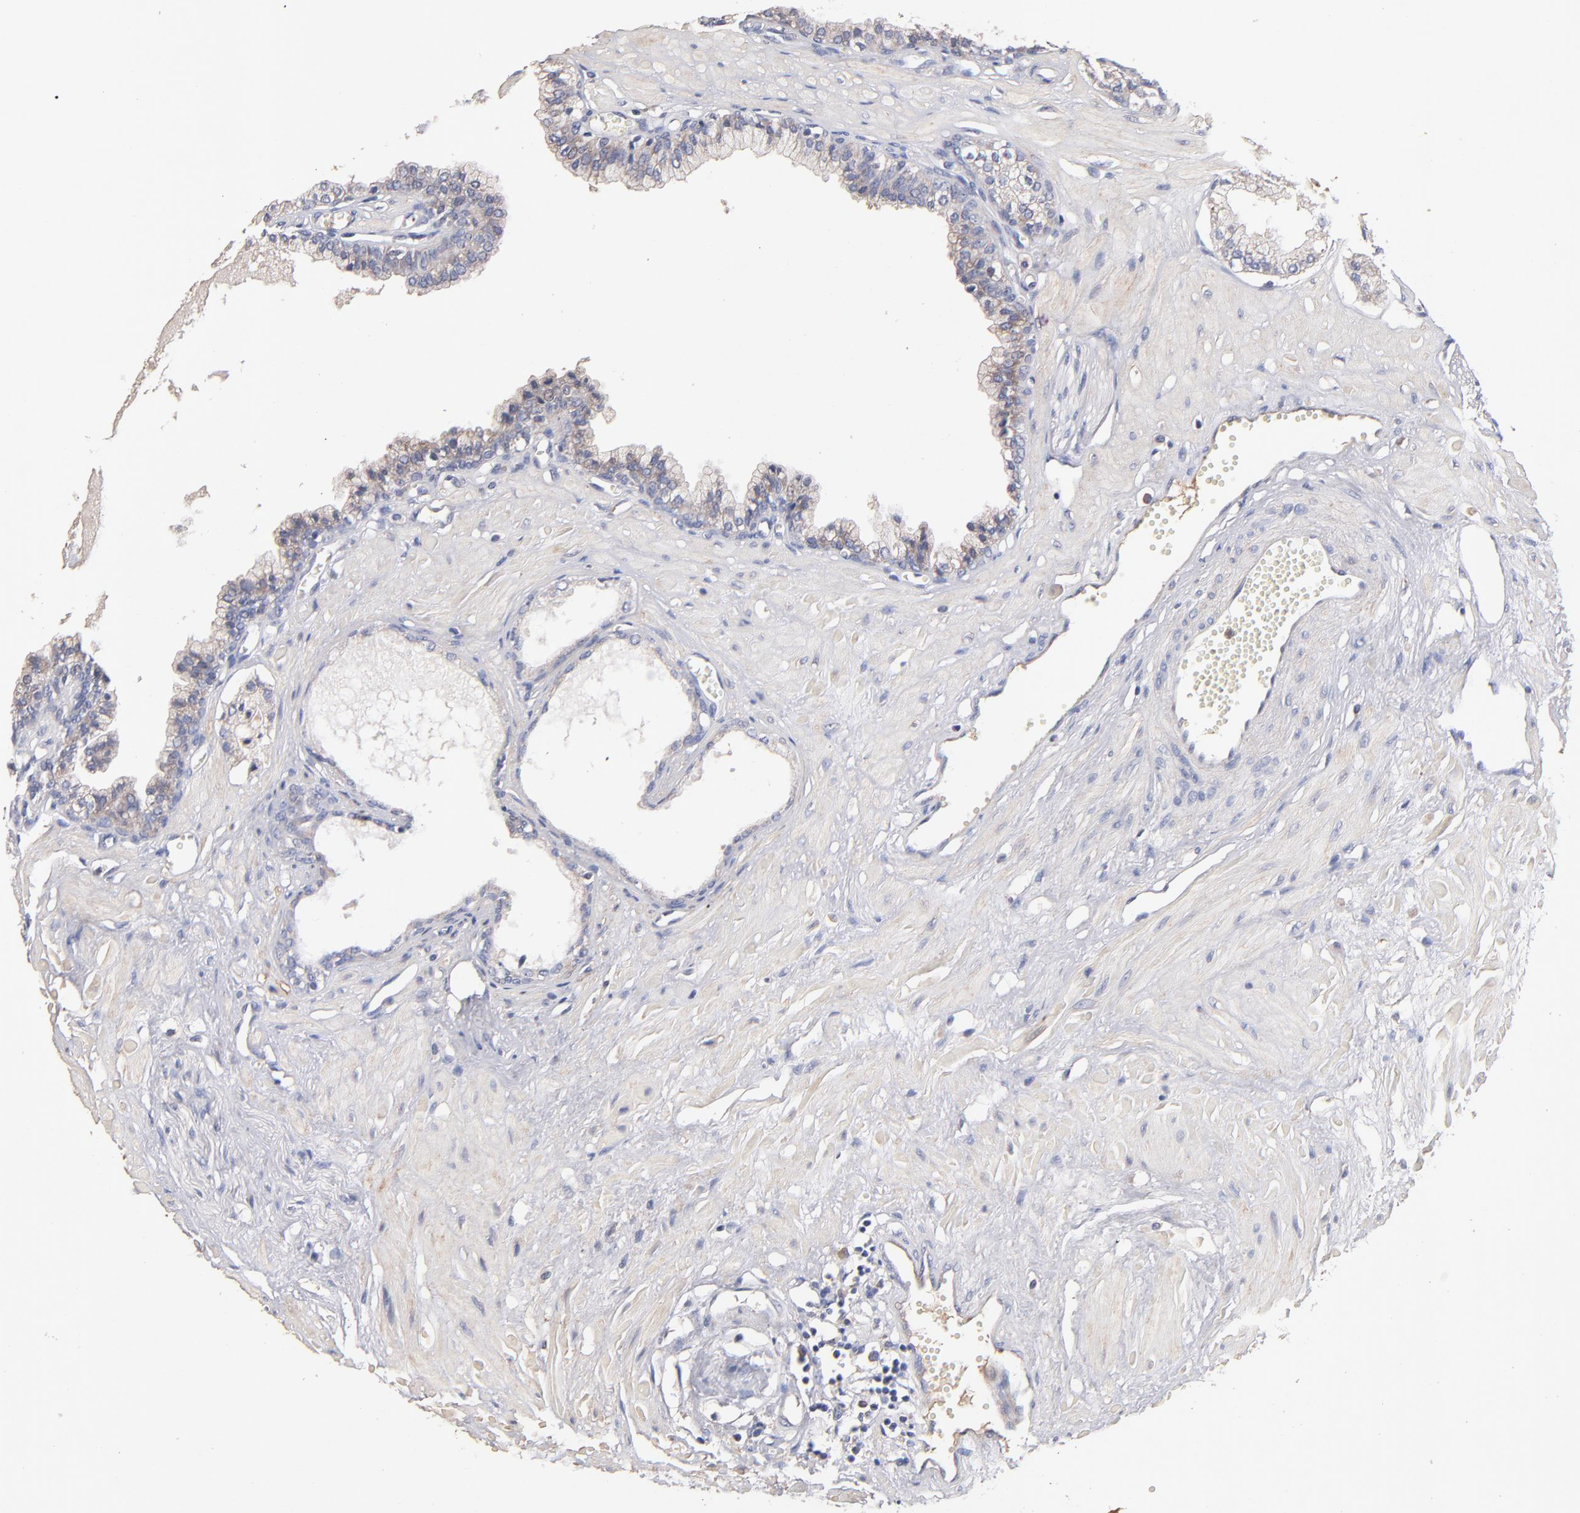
{"staining": {"intensity": "weak", "quantity": "<25%", "location": "cytoplasmic/membranous"}, "tissue": "prostate cancer", "cell_type": "Tumor cells", "image_type": "cancer", "snomed": [{"axis": "morphology", "description": "Adenocarcinoma, High grade"}, {"axis": "topography", "description": "Prostate"}], "caption": "Tumor cells show no significant expression in high-grade adenocarcinoma (prostate).", "gene": "DACT1", "patient": {"sex": "male", "age": 56}}